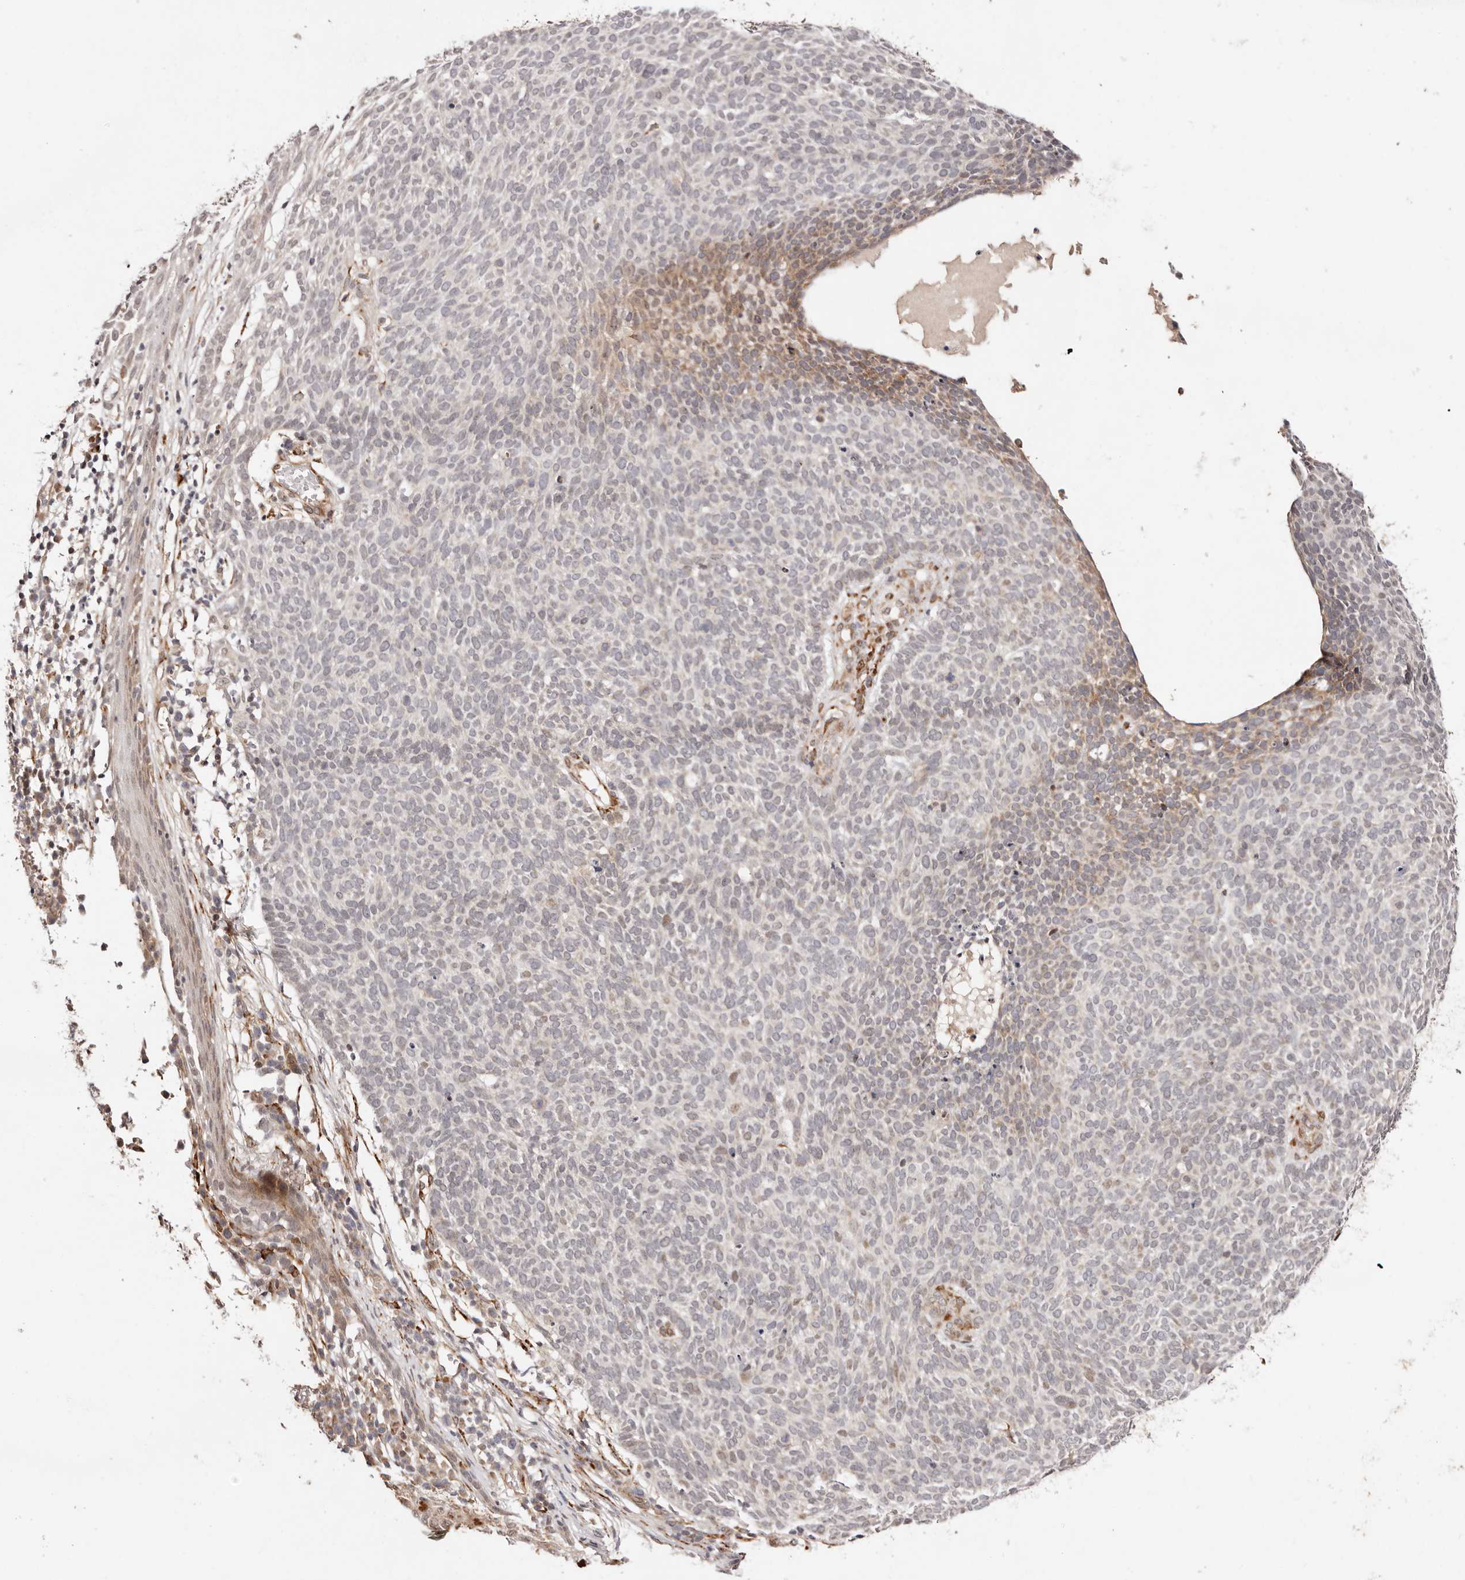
{"staining": {"intensity": "moderate", "quantity": "<25%", "location": "cytoplasmic/membranous"}, "tissue": "skin cancer", "cell_type": "Tumor cells", "image_type": "cancer", "snomed": [{"axis": "morphology", "description": "Squamous cell carcinoma, NOS"}, {"axis": "topography", "description": "Skin"}], "caption": "Brown immunohistochemical staining in human squamous cell carcinoma (skin) exhibits moderate cytoplasmic/membranous positivity in approximately <25% of tumor cells.", "gene": "BCL2L15", "patient": {"sex": "female", "age": 90}}